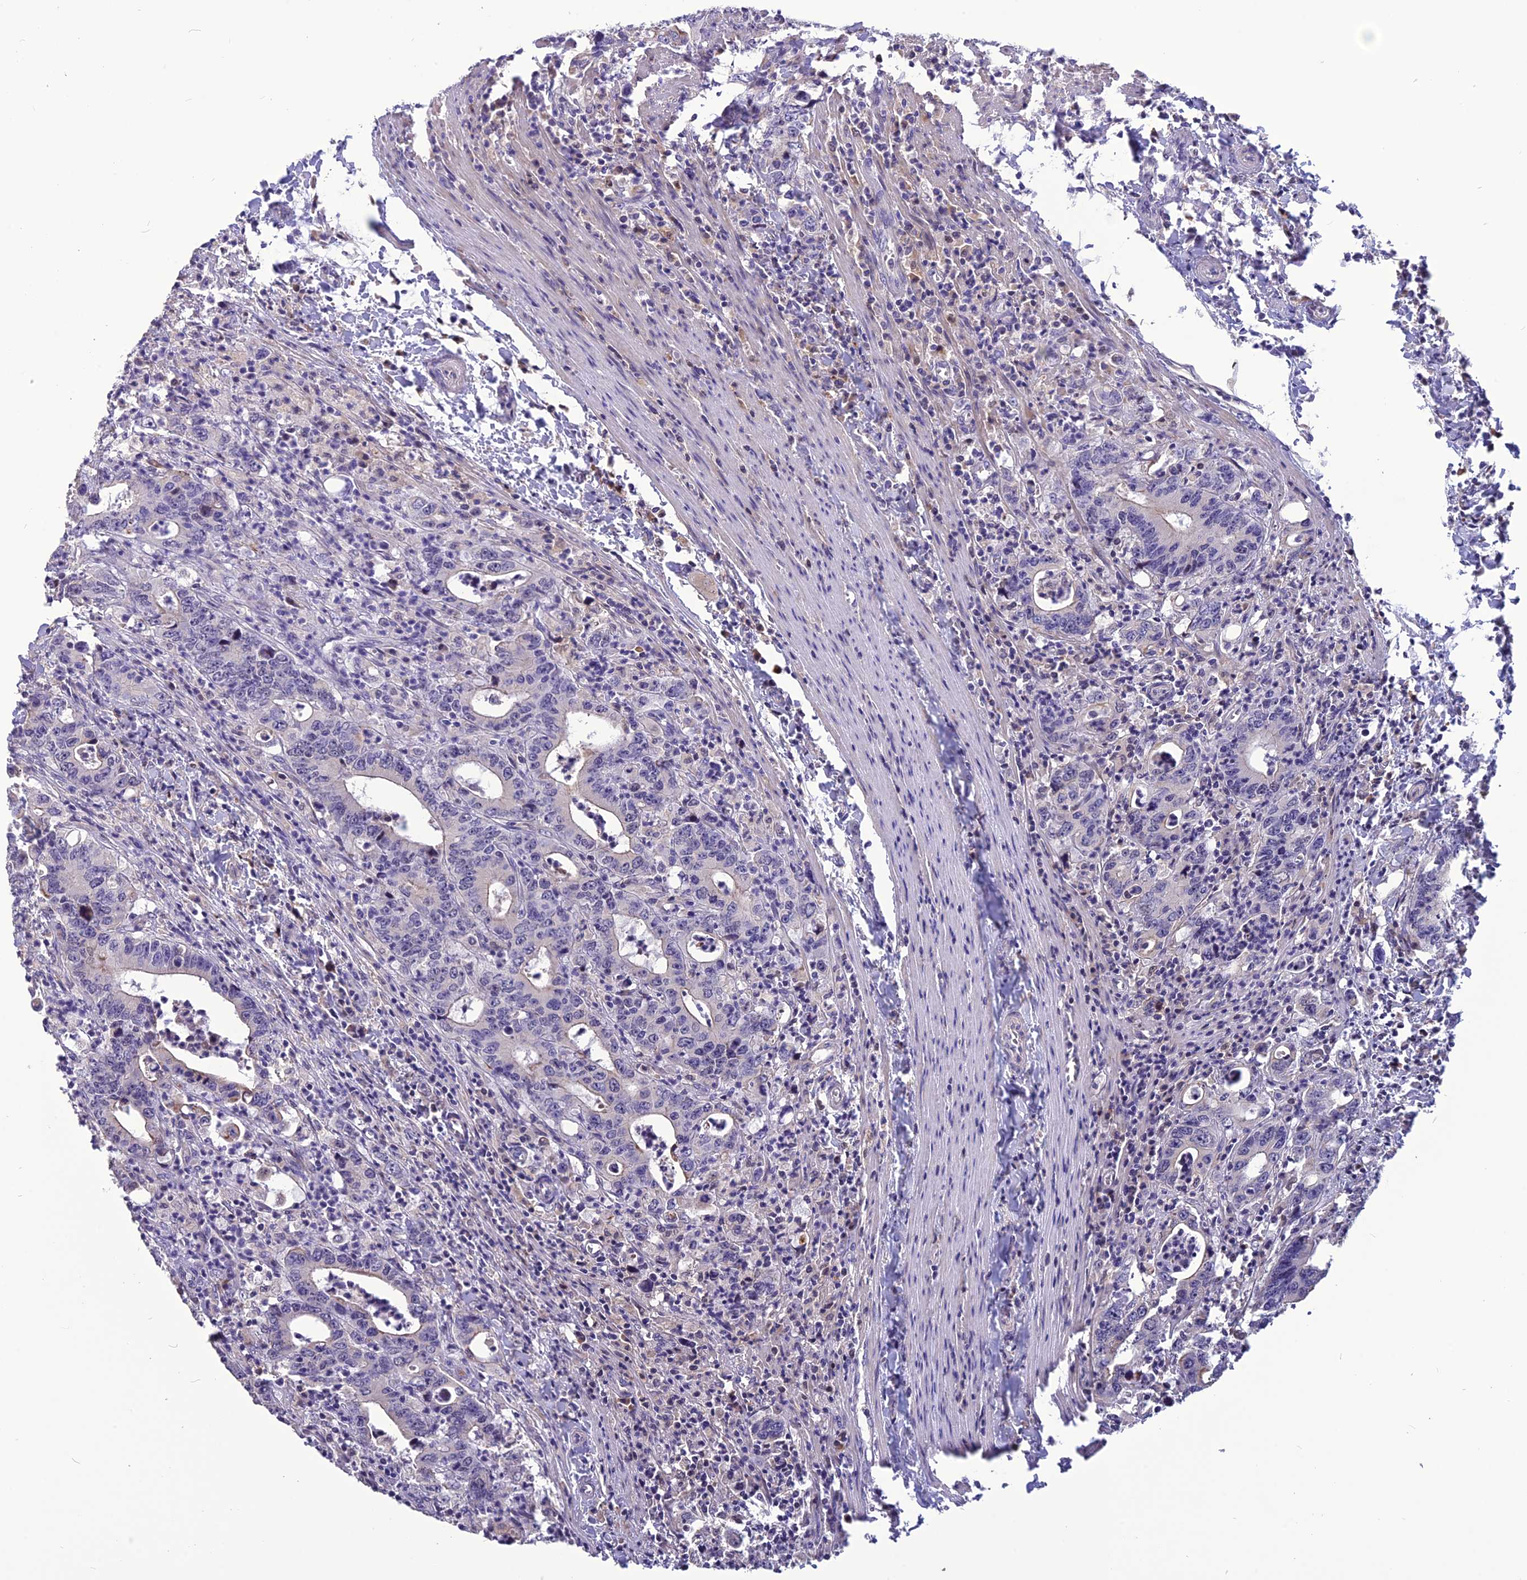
{"staining": {"intensity": "negative", "quantity": "none", "location": "none"}, "tissue": "colorectal cancer", "cell_type": "Tumor cells", "image_type": "cancer", "snomed": [{"axis": "morphology", "description": "Adenocarcinoma, NOS"}, {"axis": "topography", "description": "Colon"}], "caption": "This is an immunohistochemistry (IHC) image of colorectal adenocarcinoma. There is no positivity in tumor cells.", "gene": "SPG21", "patient": {"sex": "female", "age": 75}}